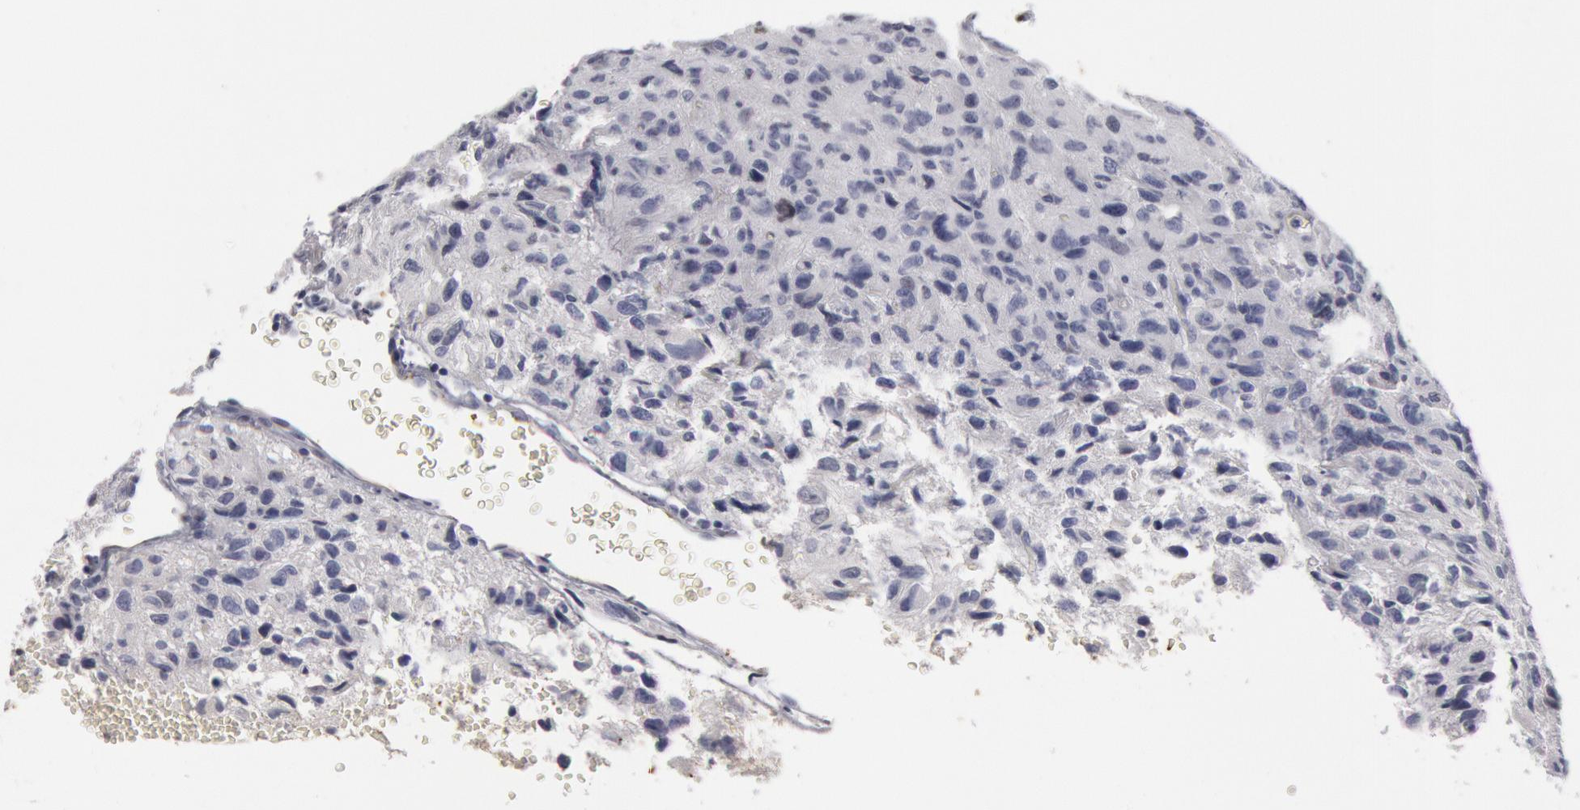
{"staining": {"intensity": "negative", "quantity": "none", "location": "none"}, "tissue": "glioma", "cell_type": "Tumor cells", "image_type": "cancer", "snomed": [{"axis": "morphology", "description": "Glioma, malignant, High grade"}, {"axis": "topography", "description": "Brain"}], "caption": "Human high-grade glioma (malignant) stained for a protein using immunohistochemistry (IHC) shows no expression in tumor cells.", "gene": "FOXA2", "patient": {"sex": "female", "age": 60}}